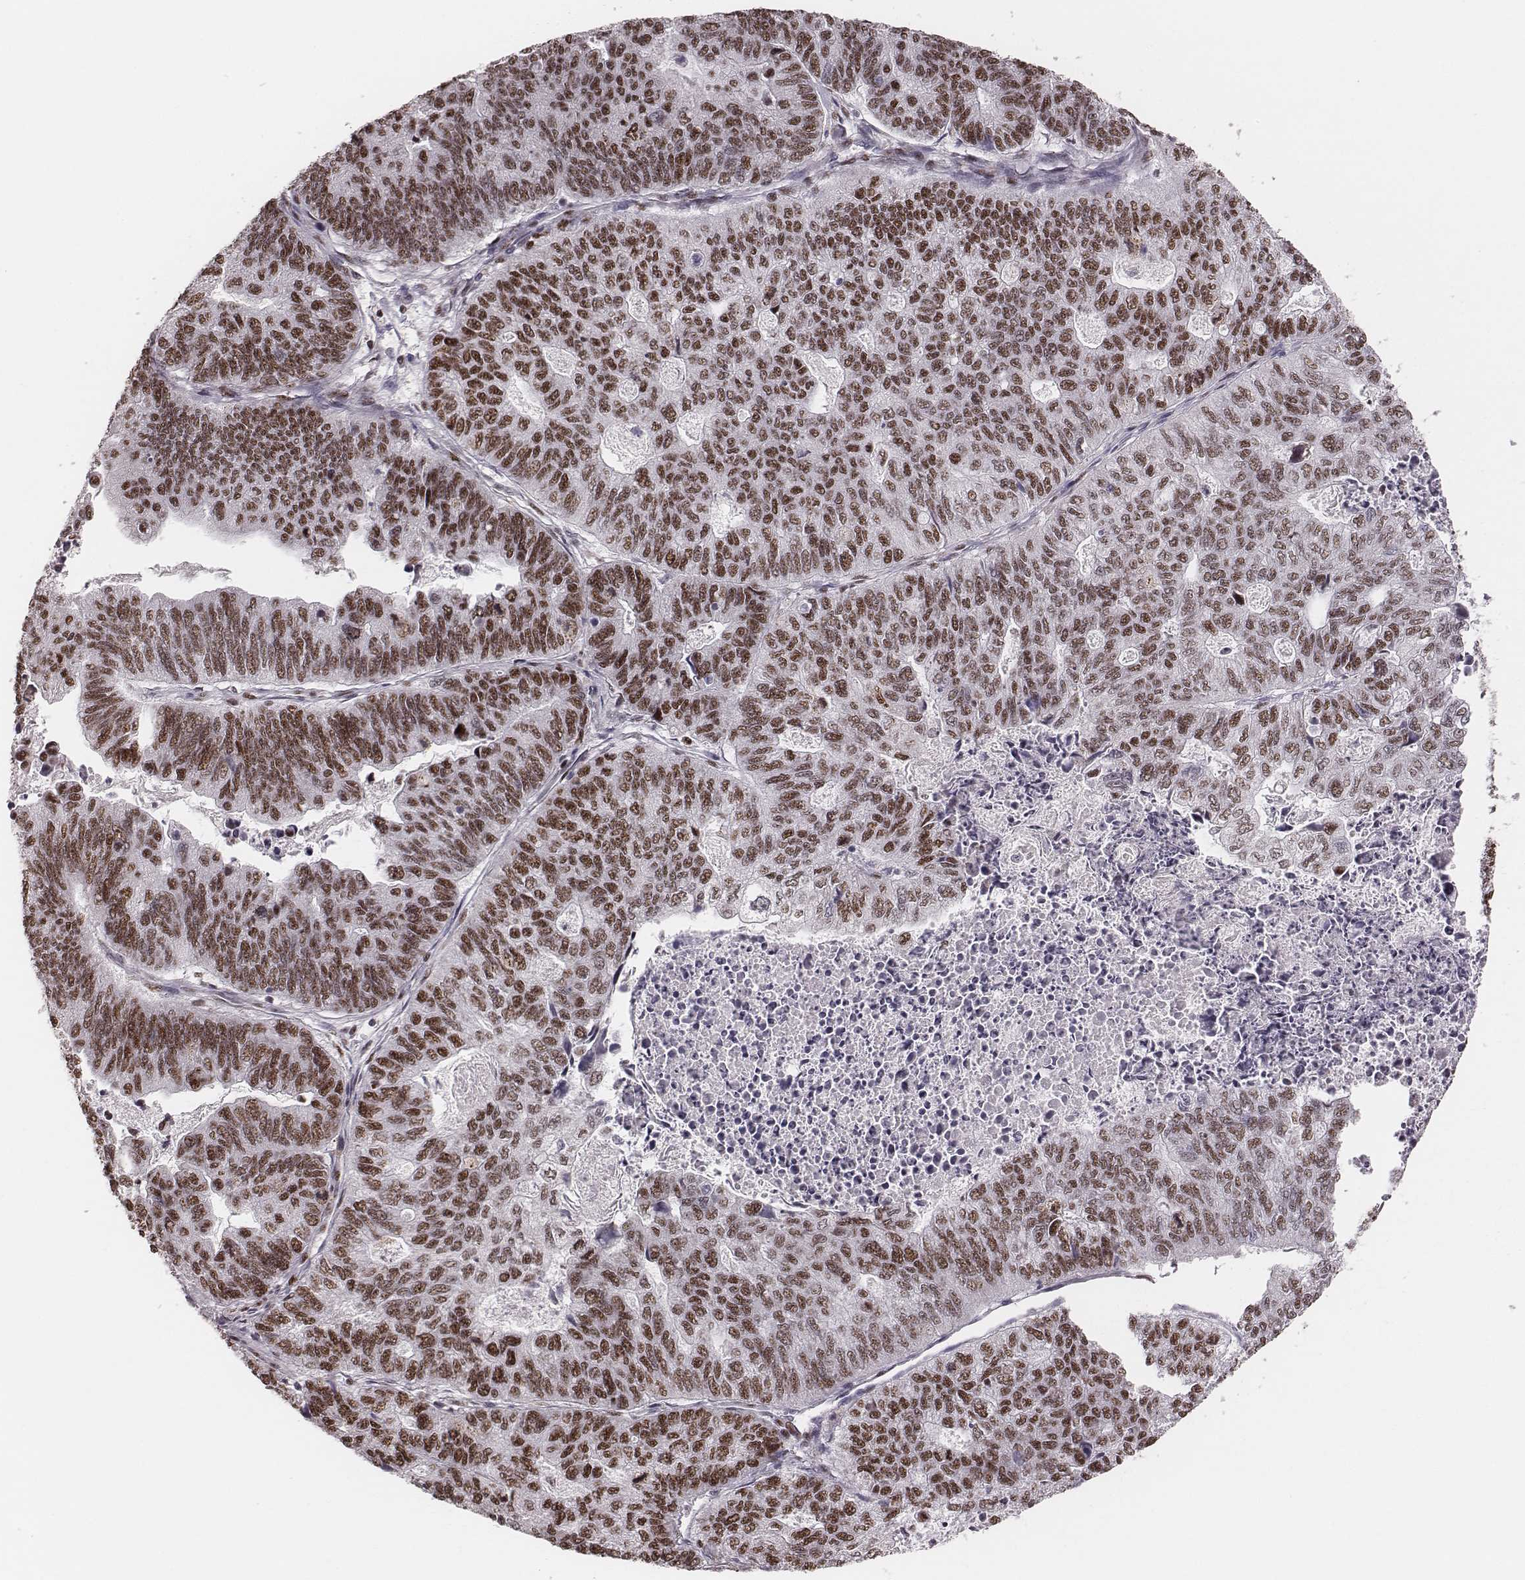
{"staining": {"intensity": "moderate", "quantity": ">75%", "location": "nuclear"}, "tissue": "stomach cancer", "cell_type": "Tumor cells", "image_type": "cancer", "snomed": [{"axis": "morphology", "description": "Adenocarcinoma, NOS"}, {"axis": "topography", "description": "Stomach, upper"}], "caption": "A micrograph showing moderate nuclear positivity in about >75% of tumor cells in stomach adenocarcinoma, as visualized by brown immunohistochemical staining.", "gene": "LUC7L", "patient": {"sex": "female", "age": 67}}